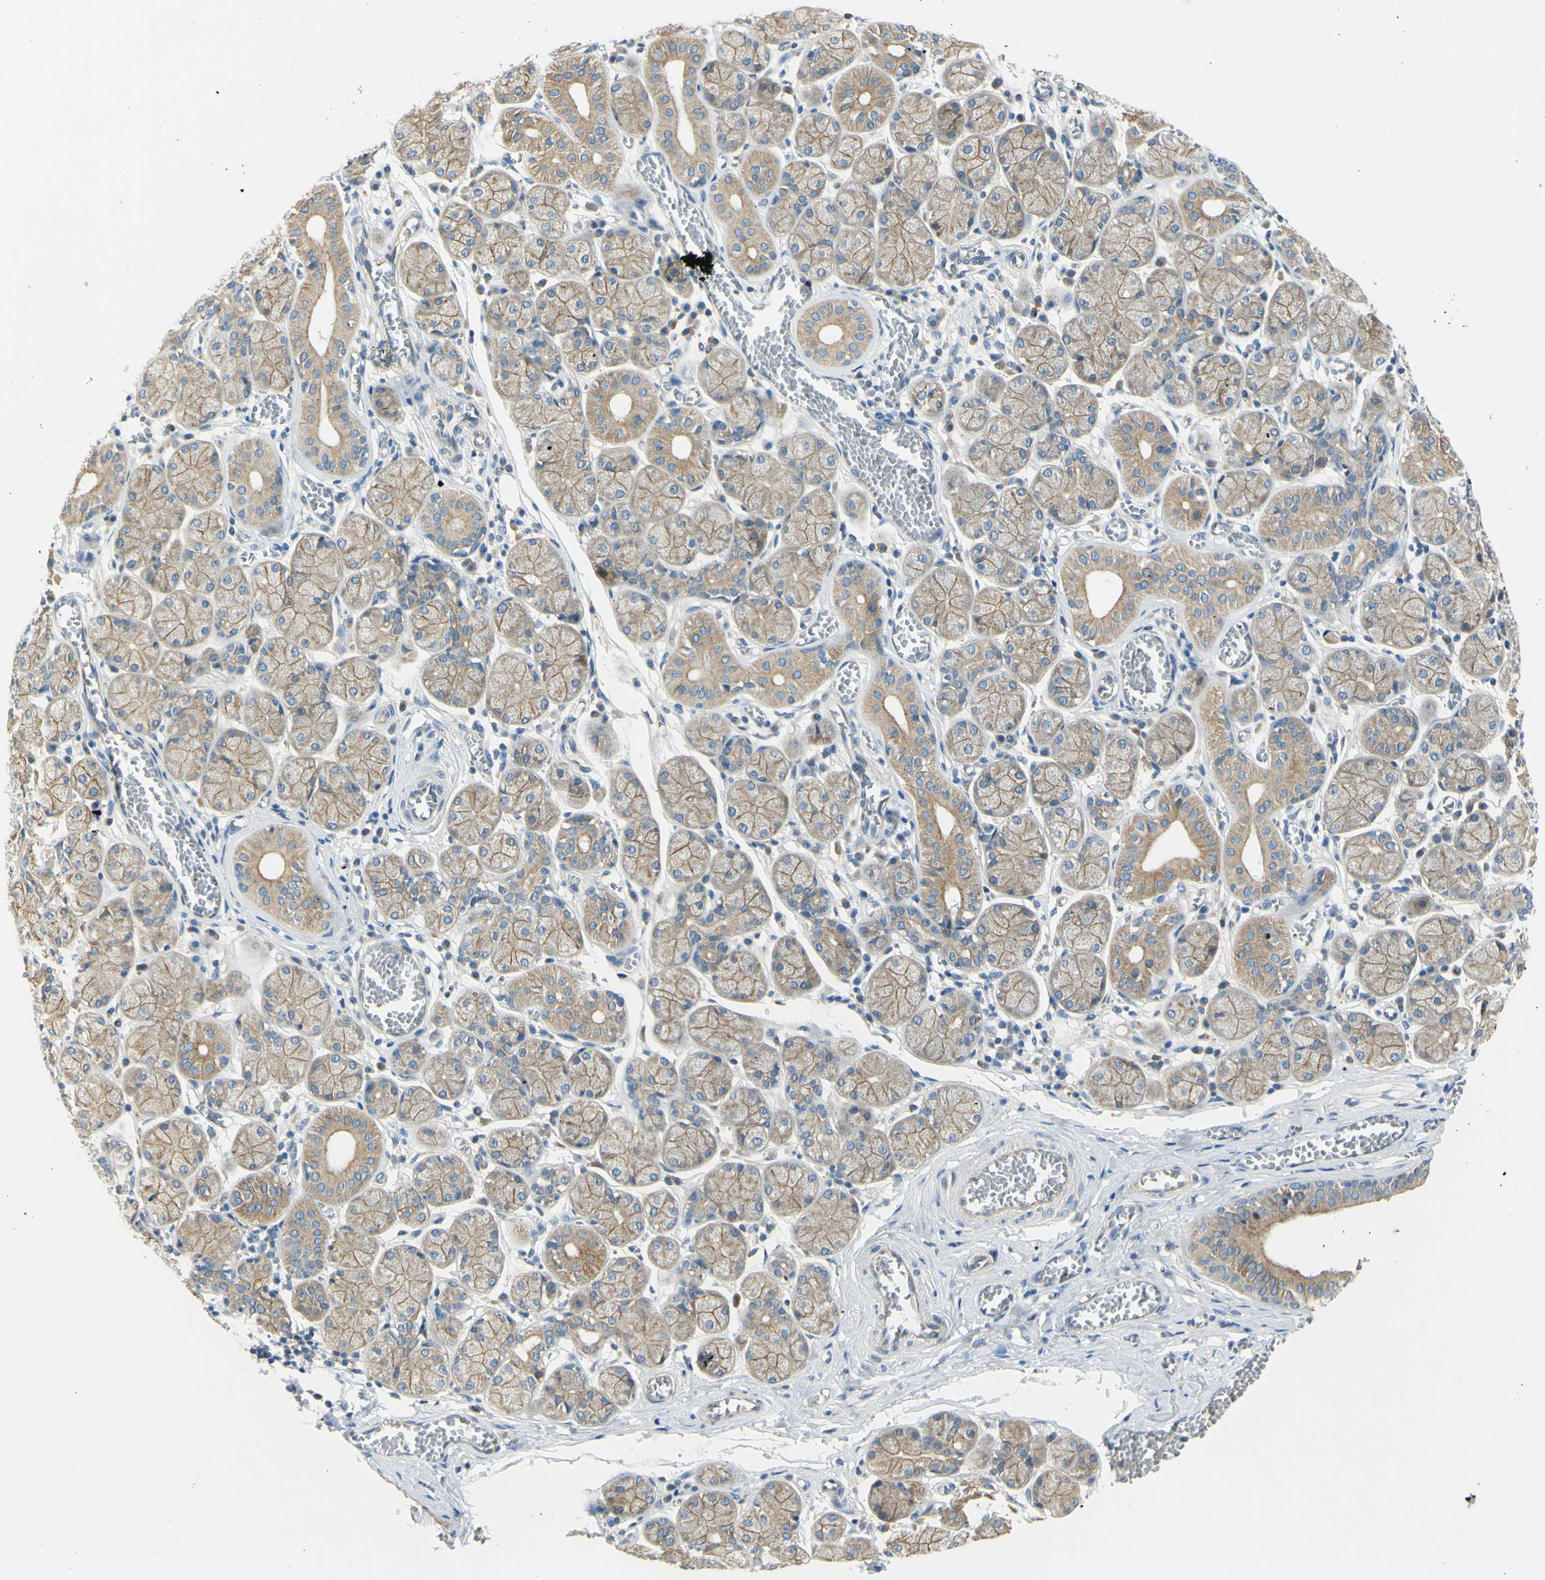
{"staining": {"intensity": "moderate", "quantity": ">75%", "location": "cytoplasmic/membranous"}, "tissue": "salivary gland", "cell_type": "Glandular cells", "image_type": "normal", "snomed": [{"axis": "morphology", "description": "Normal tissue, NOS"}, {"axis": "topography", "description": "Salivary gland"}], "caption": "This histopathology image shows benign salivary gland stained with immunohistochemistry to label a protein in brown. The cytoplasmic/membranous of glandular cells show moderate positivity for the protein. Nuclei are counter-stained blue.", "gene": "LAMA3", "patient": {"sex": "female", "age": 24}}